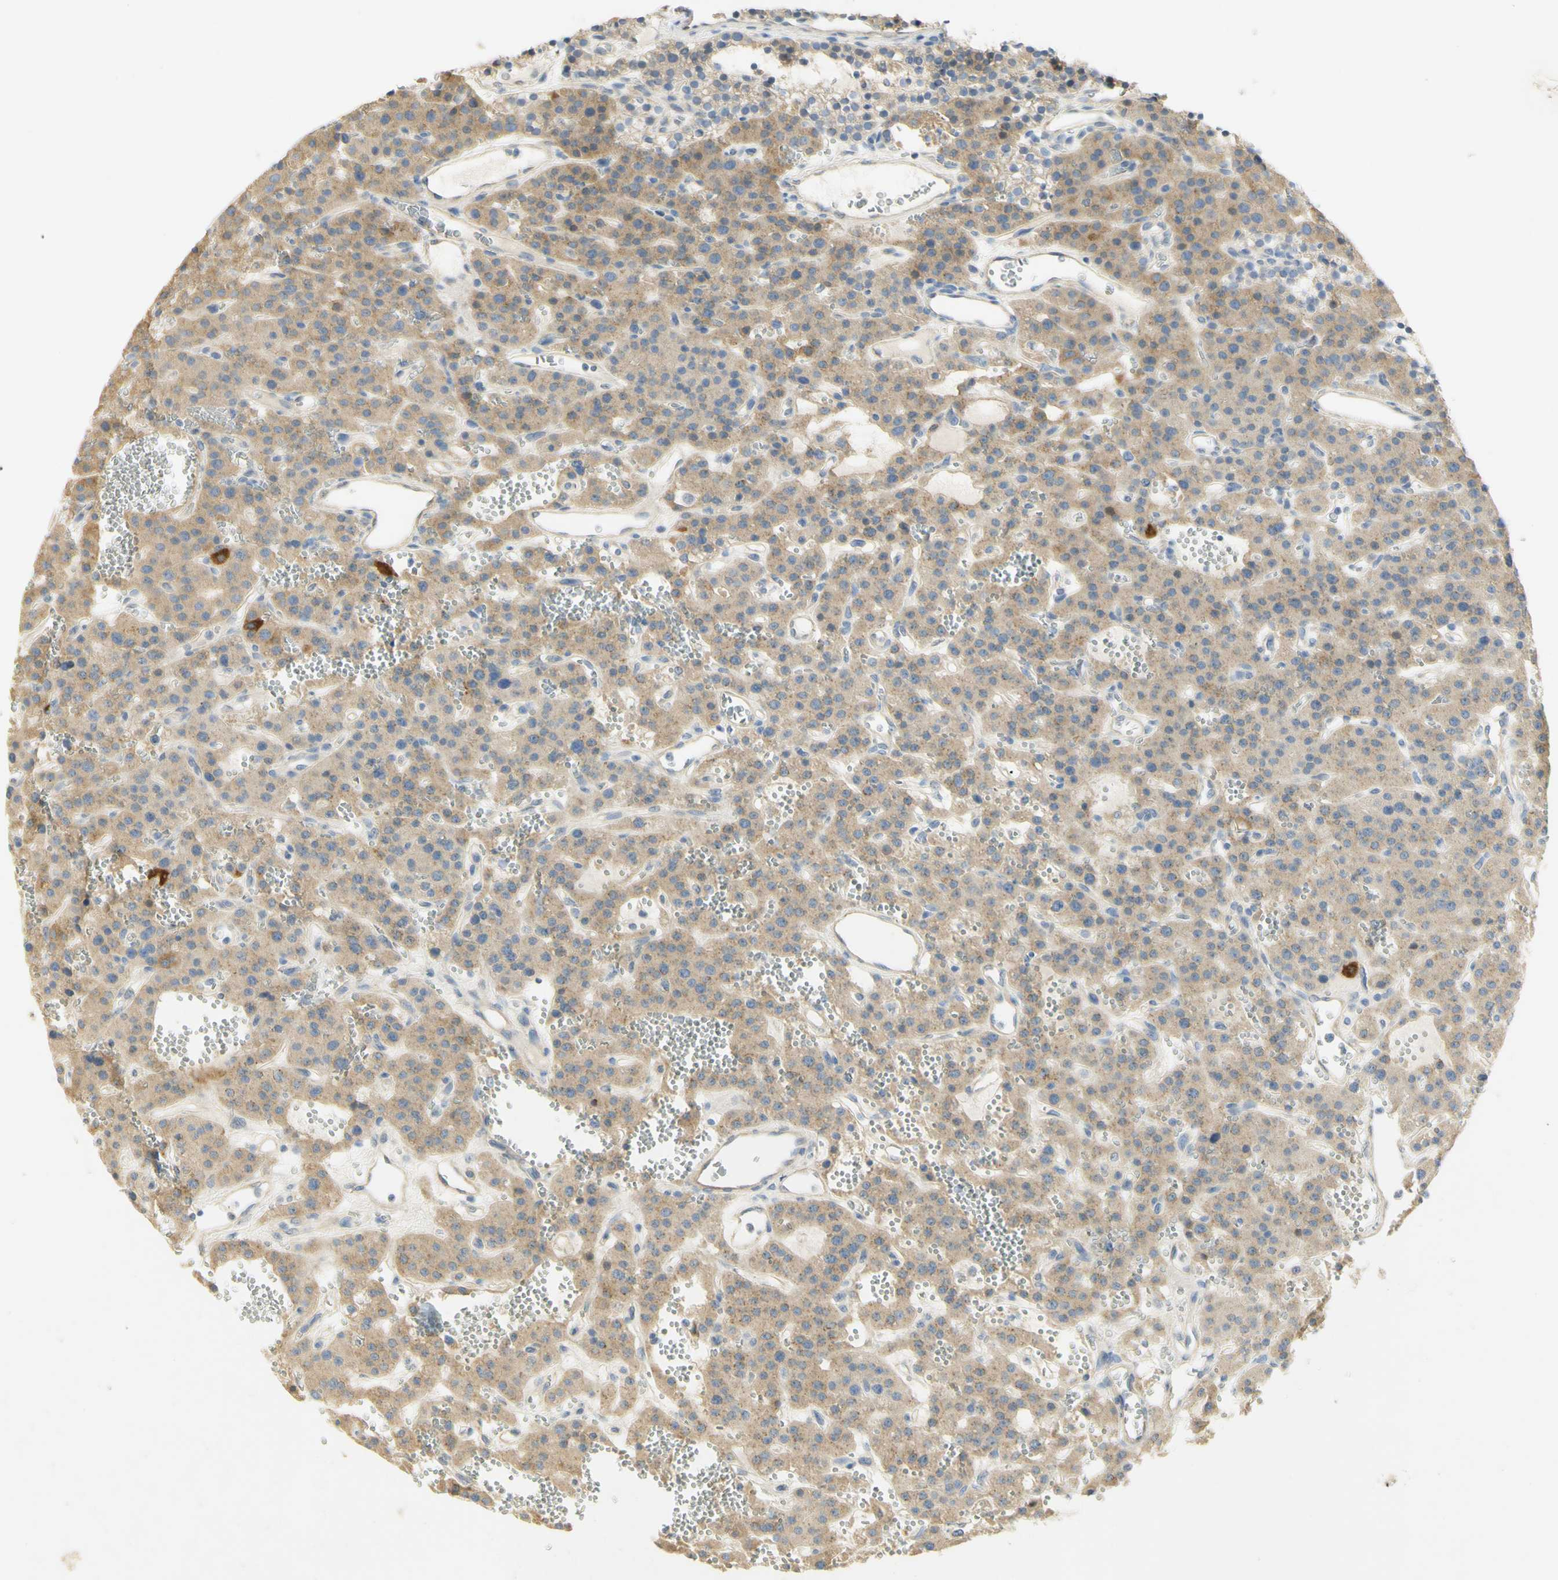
{"staining": {"intensity": "moderate", "quantity": ">75%", "location": "cytoplasmic/membranous"}, "tissue": "parathyroid gland", "cell_type": "Glandular cells", "image_type": "normal", "snomed": [{"axis": "morphology", "description": "Normal tissue, NOS"}, {"axis": "morphology", "description": "Adenoma, NOS"}, {"axis": "topography", "description": "Parathyroid gland"}], "caption": "Normal parathyroid gland was stained to show a protein in brown. There is medium levels of moderate cytoplasmic/membranous staining in about >75% of glandular cells.", "gene": "KIF11", "patient": {"sex": "female", "age": 81}}